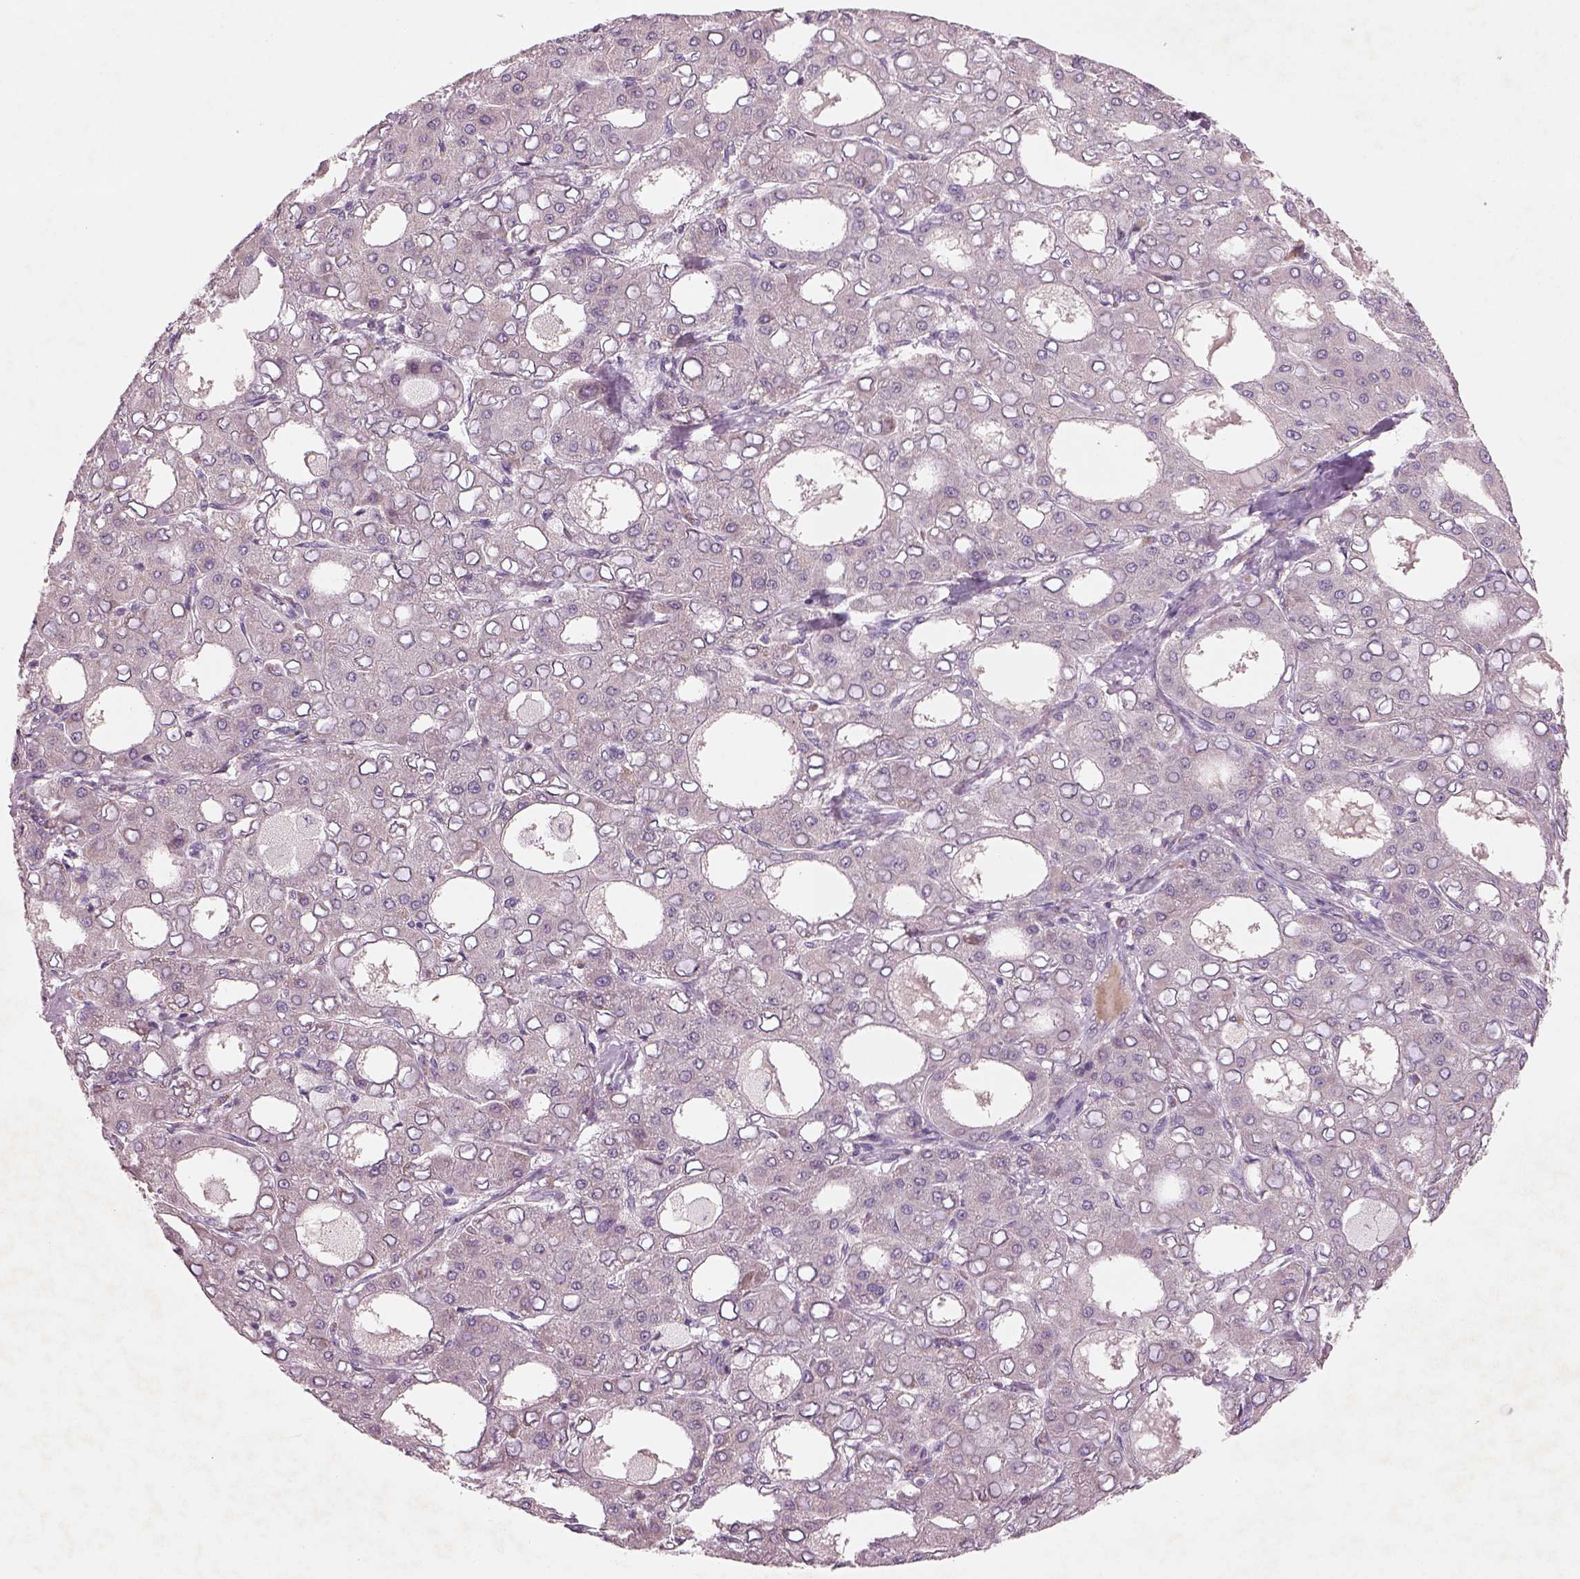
{"staining": {"intensity": "negative", "quantity": "none", "location": "none"}, "tissue": "liver cancer", "cell_type": "Tumor cells", "image_type": "cancer", "snomed": [{"axis": "morphology", "description": "Carcinoma, Hepatocellular, NOS"}, {"axis": "topography", "description": "Liver"}], "caption": "Immunohistochemical staining of liver cancer (hepatocellular carcinoma) exhibits no significant expression in tumor cells.", "gene": "PENK", "patient": {"sex": "male", "age": 65}}